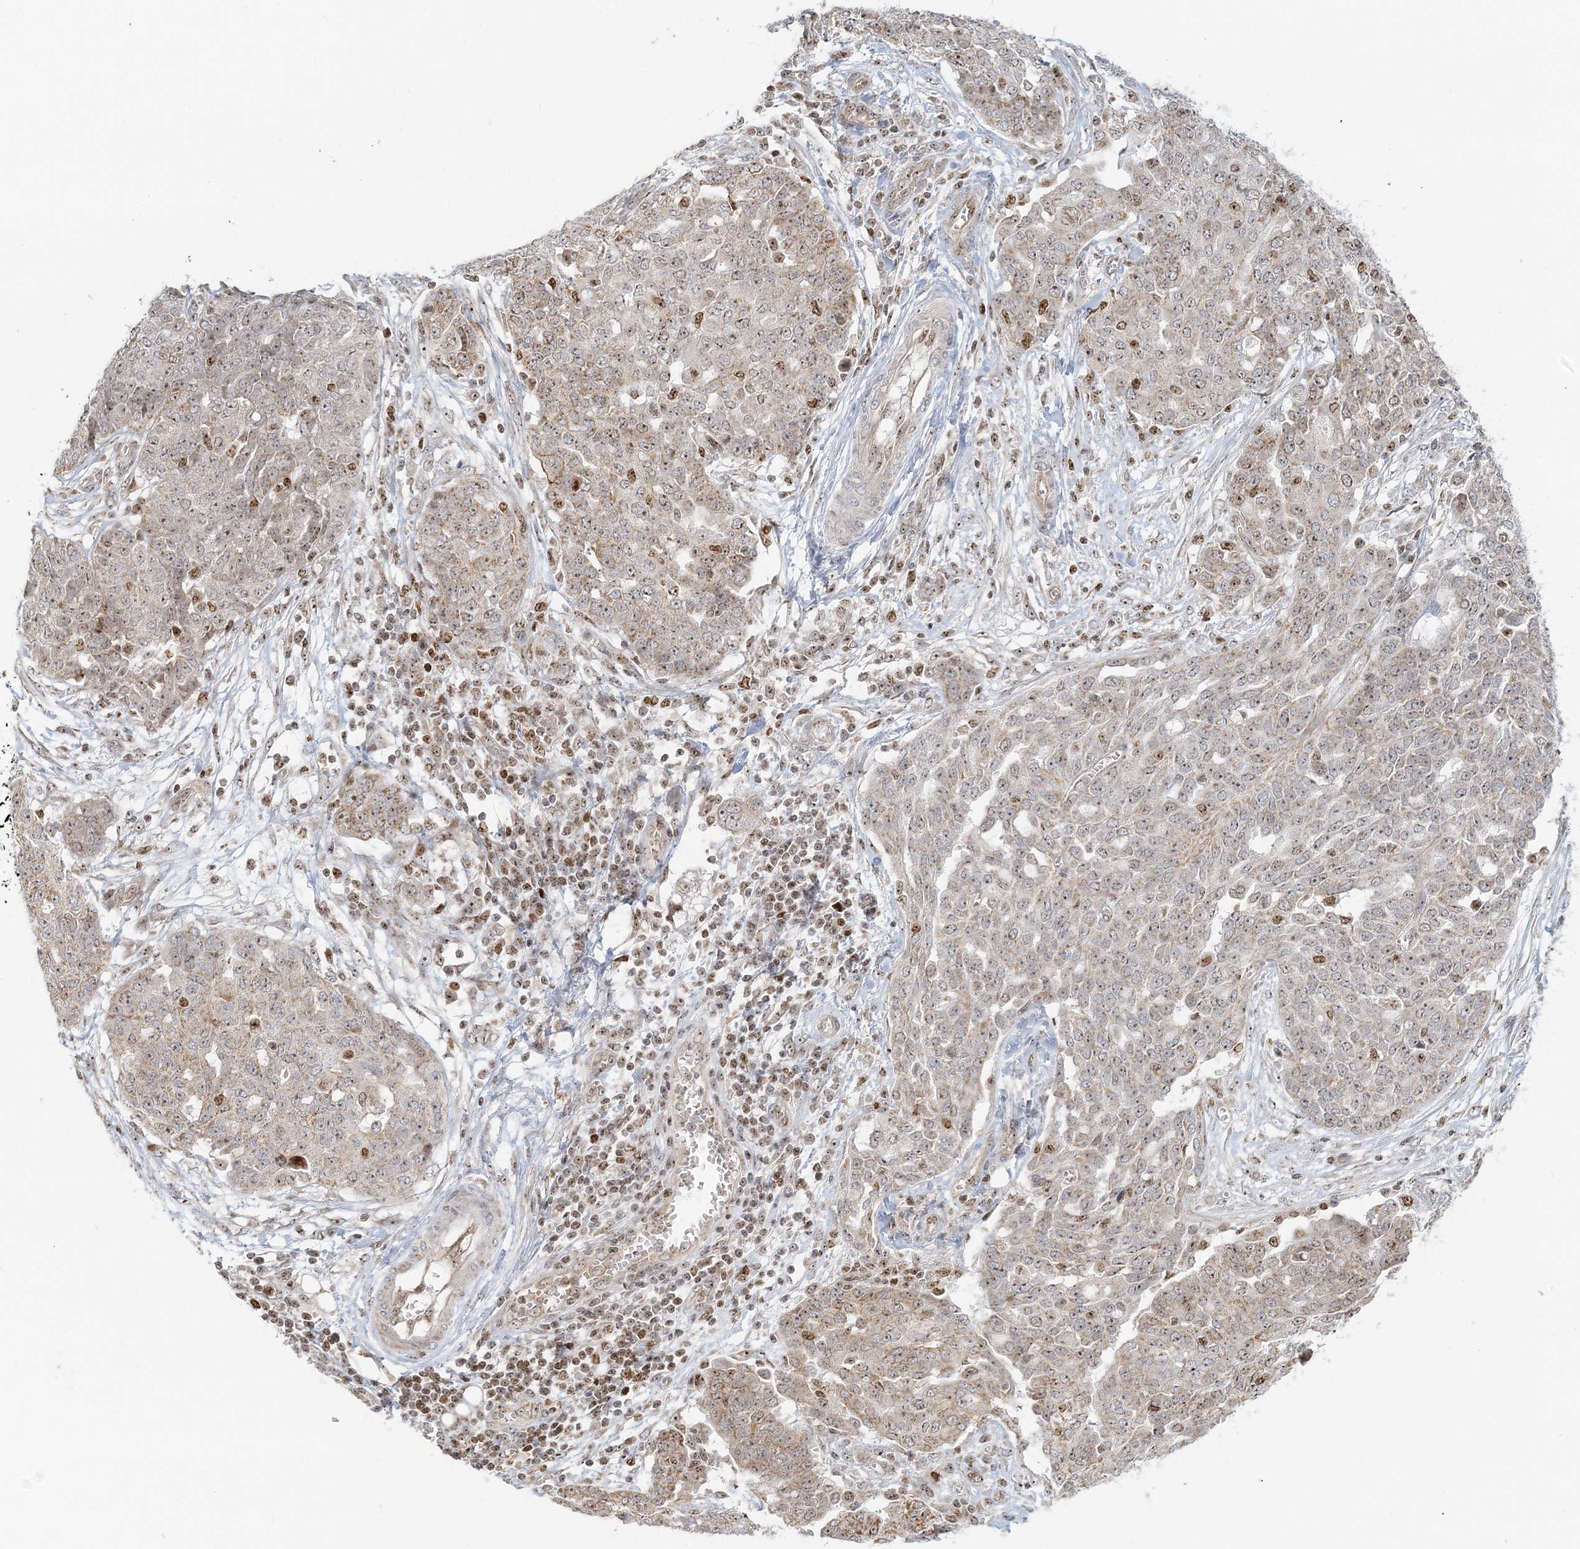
{"staining": {"intensity": "weak", "quantity": "25%-75%", "location": "nuclear"}, "tissue": "ovarian cancer", "cell_type": "Tumor cells", "image_type": "cancer", "snomed": [{"axis": "morphology", "description": "Cystadenocarcinoma, serous, NOS"}, {"axis": "topography", "description": "Soft tissue"}, {"axis": "topography", "description": "Ovary"}], "caption": "Ovarian cancer (serous cystadenocarcinoma) tissue exhibits weak nuclear staining in approximately 25%-75% of tumor cells, visualized by immunohistochemistry.", "gene": "UBE2F", "patient": {"sex": "female", "age": 57}}